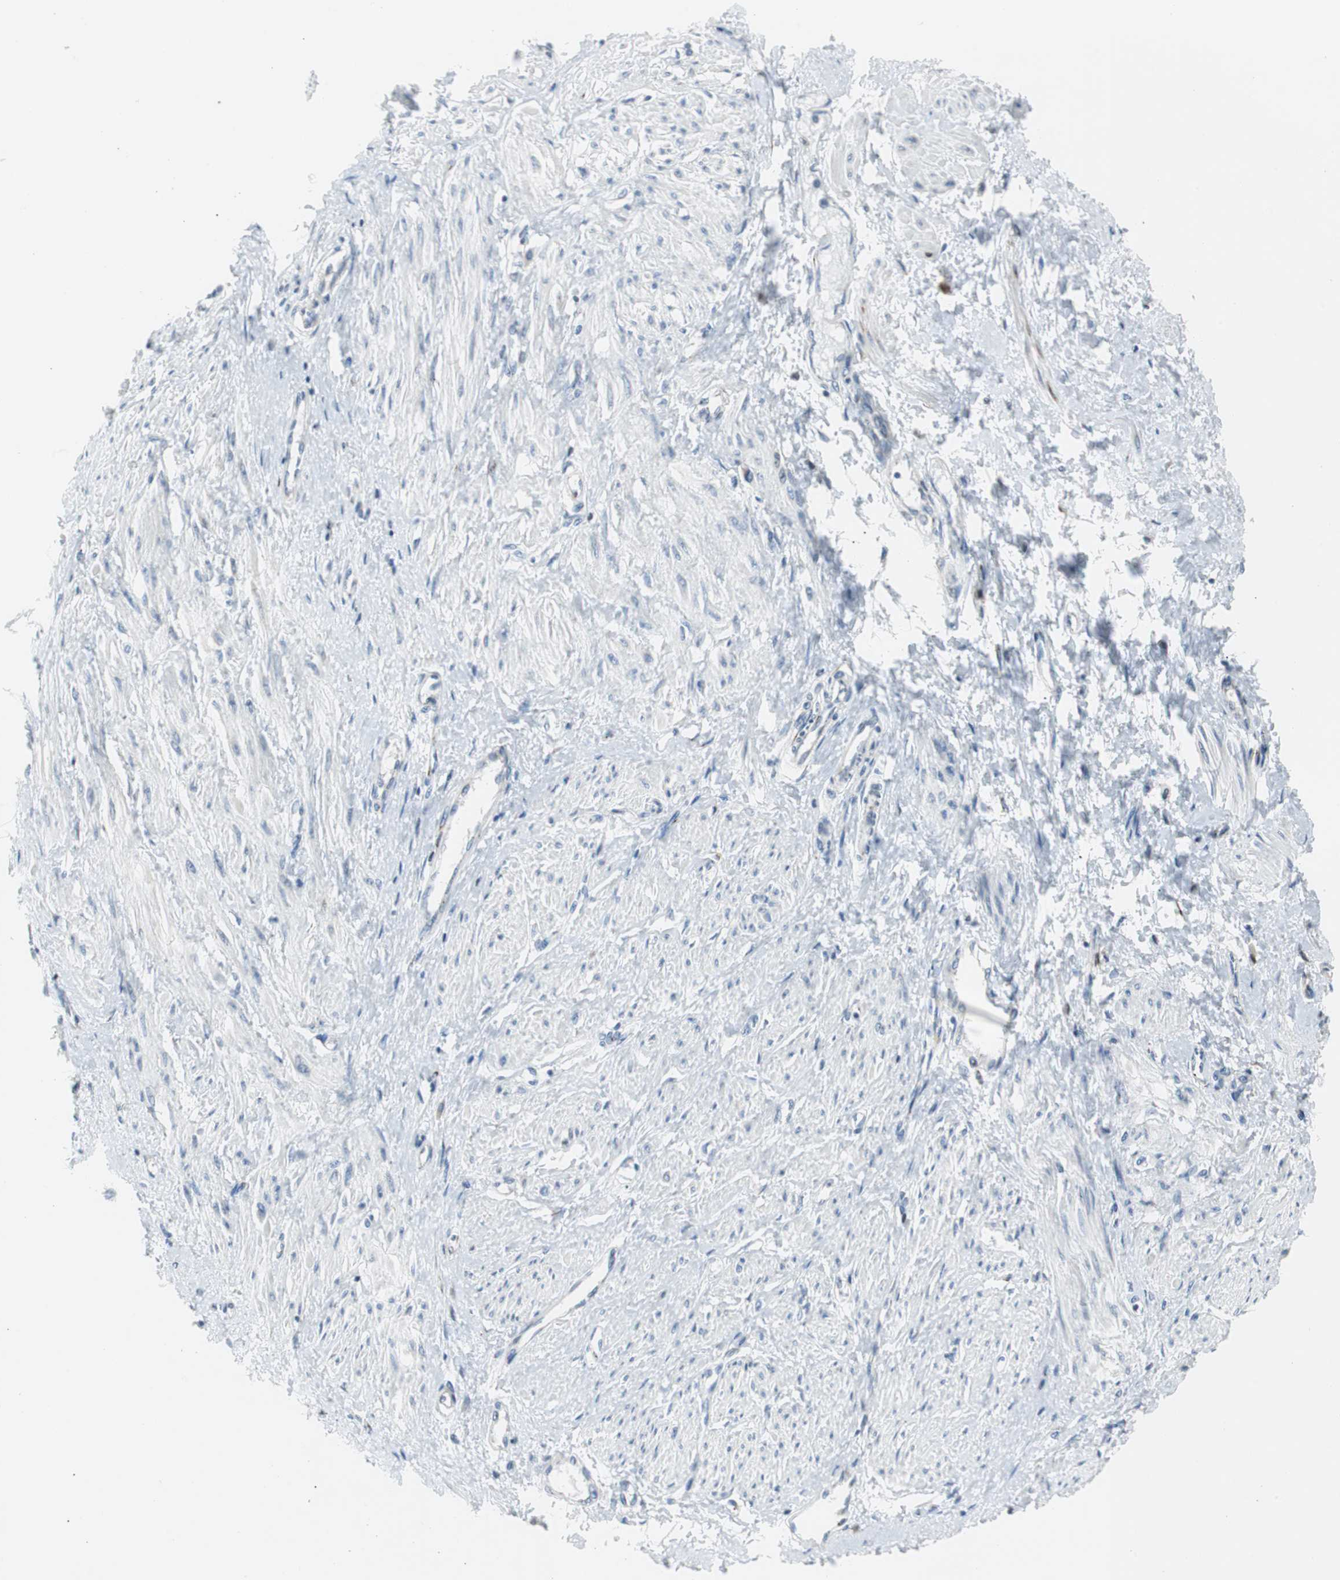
{"staining": {"intensity": "weak", "quantity": "25%-75%", "location": "cytoplasmic/membranous"}, "tissue": "smooth muscle", "cell_type": "Smooth muscle cells", "image_type": "normal", "snomed": [{"axis": "morphology", "description": "Normal tissue, NOS"}, {"axis": "topography", "description": "Smooth muscle"}, {"axis": "topography", "description": "Uterus"}], "caption": "Smooth muscle stained with DAB (3,3'-diaminobenzidine) IHC displays low levels of weak cytoplasmic/membranous staining in approximately 25%-75% of smooth muscle cells. Nuclei are stained in blue.", "gene": "BBC3", "patient": {"sex": "female", "age": 39}}